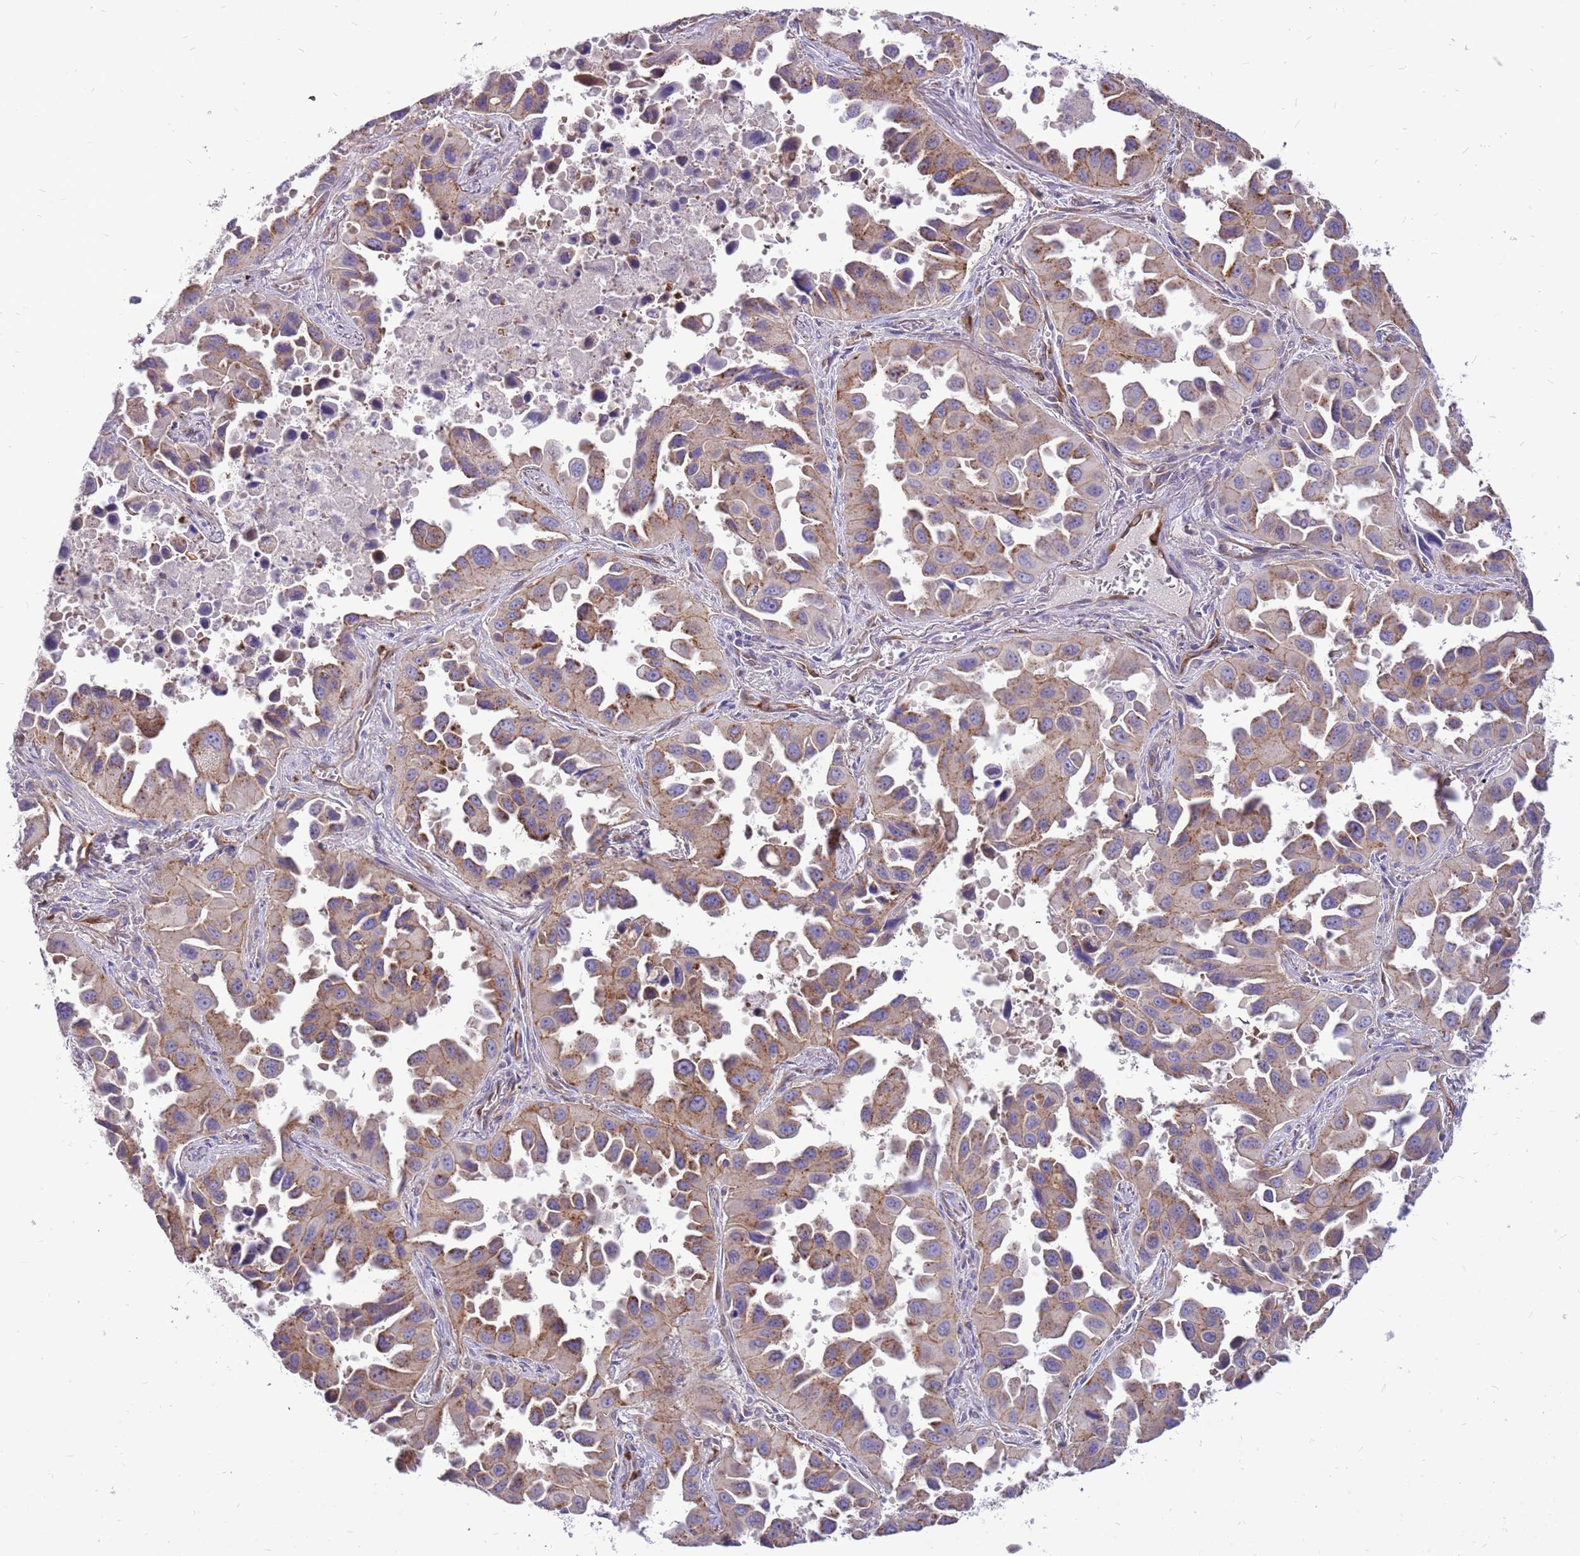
{"staining": {"intensity": "moderate", "quantity": ">75%", "location": "cytoplasmic/membranous"}, "tissue": "lung cancer", "cell_type": "Tumor cells", "image_type": "cancer", "snomed": [{"axis": "morphology", "description": "Adenocarcinoma, NOS"}, {"axis": "topography", "description": "Lung"}], "caption": "High-power microscopy captured an immunohistochemistry photomicrograph of lung adenocarcinoma, revealing moderate cytoplasmic/membranous positivity in about >75% of tumor cells.", "gene": "WDR90", "patient": {"sex": "male", "age": 66}}